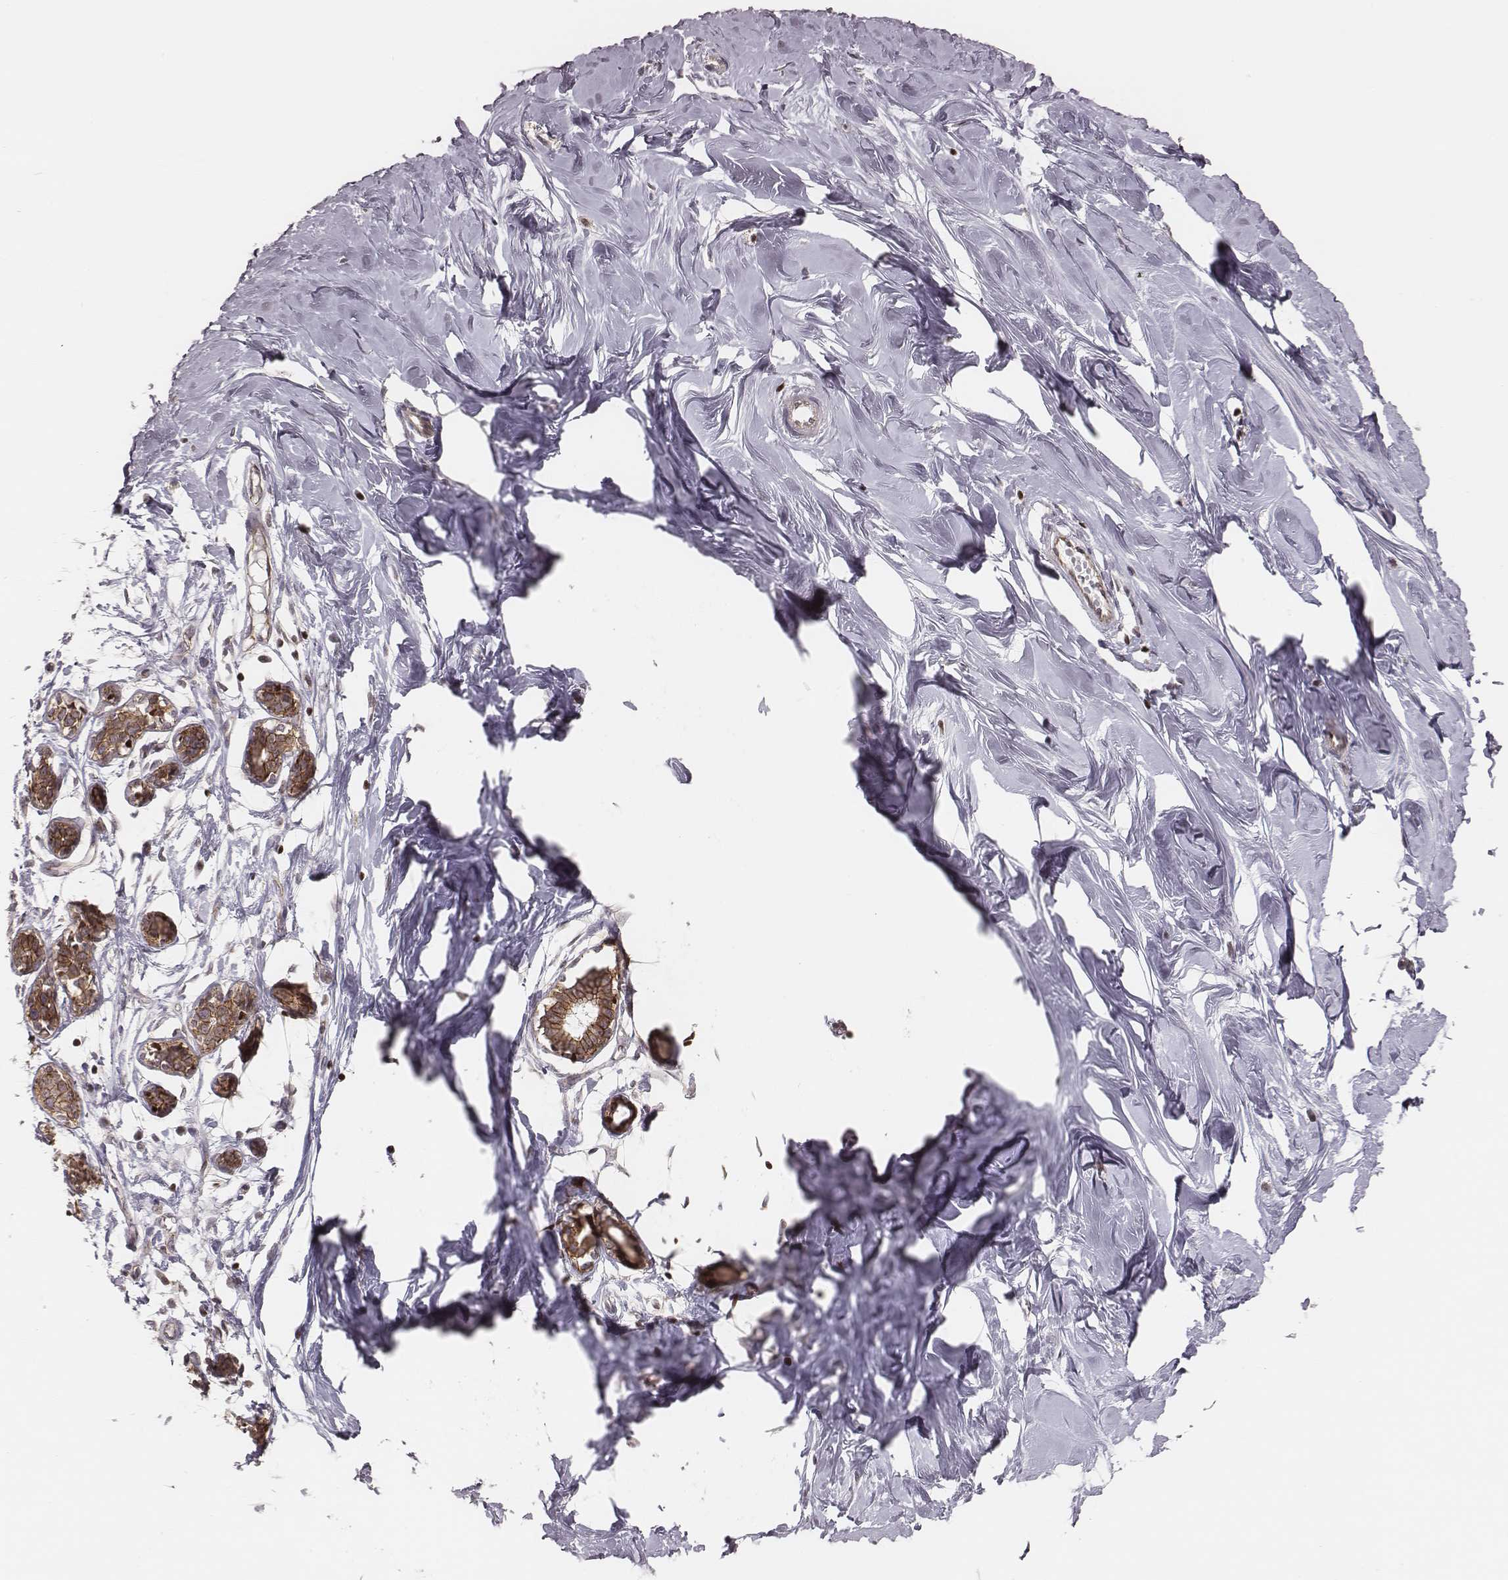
{"staining": {"intensity": "negative", "quantity": "none", "location": "none"}, "tissue": "breast", "cell_type": "Adipocytes", "image_type": "normal", "snomed": [{"axis": "morphology", "description": "Normal tissue, NOS"}, {"axis": "topography", "description": "Breast"}], "caption": "High power microscopy histopathology image of an IHC micrograph of unremarkable breast, revealing no significant expression in adipocytes.", "gene": "WDR59", "patient": {"sex": "female", "age": 27}}